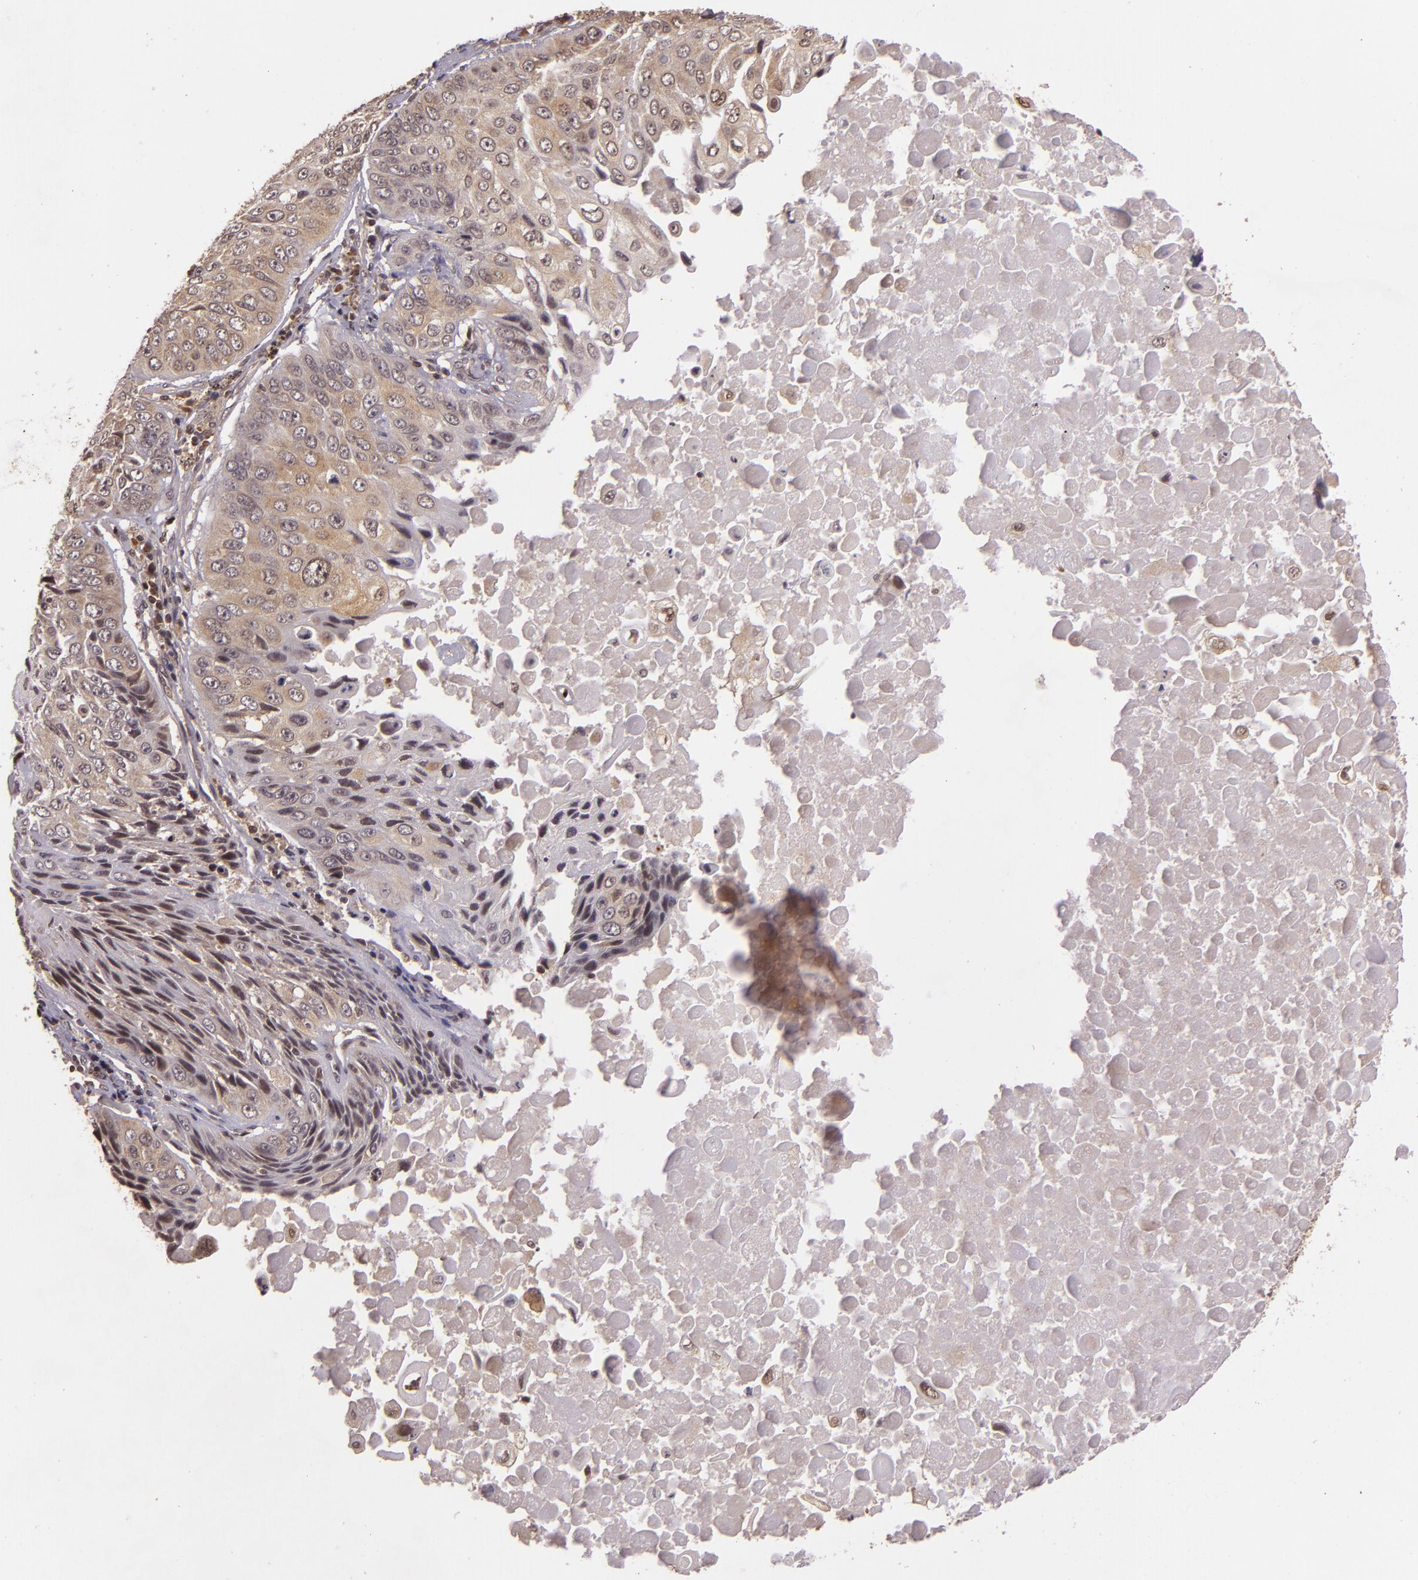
{"staining": {"intensity": "weak", "quantity": "<25%", "location": "cytoplasmic/membranous"}, "tissue": "lung cancer", "cell_type": "Tumor cells", "image_type": "cancer", "snomed": [{"axis": "morphology", "description": "Adenocarcinoma, NOS"}, {"axis": "topography", "description": "Lung"}], "caption": "Image shows no protein positivity in tumor cells of lung cancer tissue. The staining was performed using DAB to visualize the protein expression in brown, while the nuclei were stained in blue with hematoxylin (Magnification: 20x).", "gene": "TXNRD2", "patient": {"sex": "male", "age": 60}}